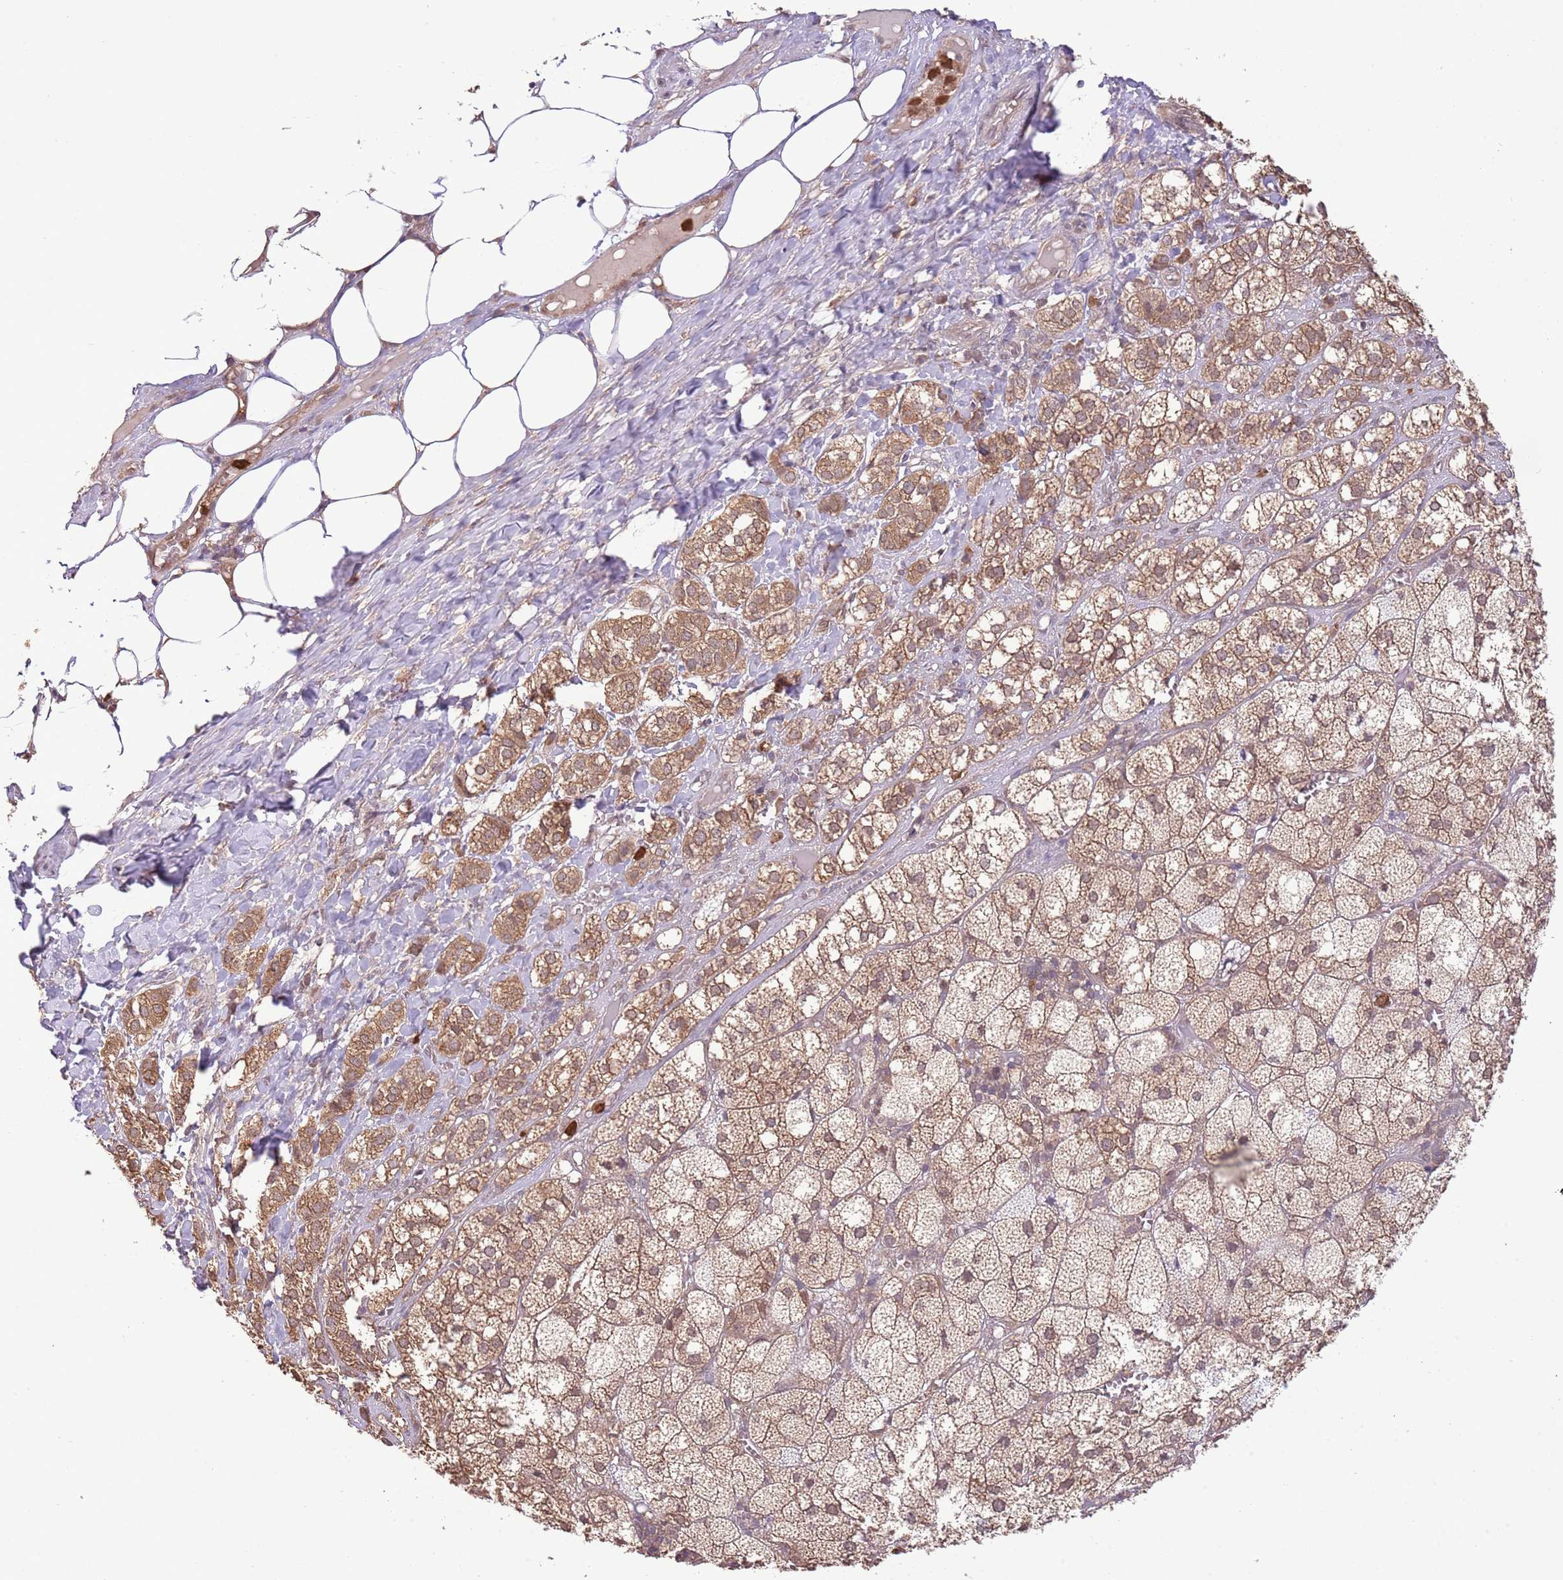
{"staining": {"intensity": "moderate", "quantity": ">75%", "location": "cytoplasmic/membranous,nuclear"}, "tissue": "adrenal gland", "cell_type": "Glandular cells", "image_type": "normal", "snomed": [{"axis": "morphology", "description": "Normal tissue, NOS"}, {"axis": "topography", "description": "Adrenal gland"}], "caption": "Brown immunohistochemical staining in normal human adrenal gland exhibits moderate cytoplasmic/membranous,nuclear positivity in approximately >75% of glandular cells. The staining is performed using DAB (3,3'-diaminobenzidine) brown chromogen to label protein expression. The nuclei are counter-stained blue using hematoxylin.", "gene": "AMIGO1", "patient": {"sex": "female", "age": 61}}